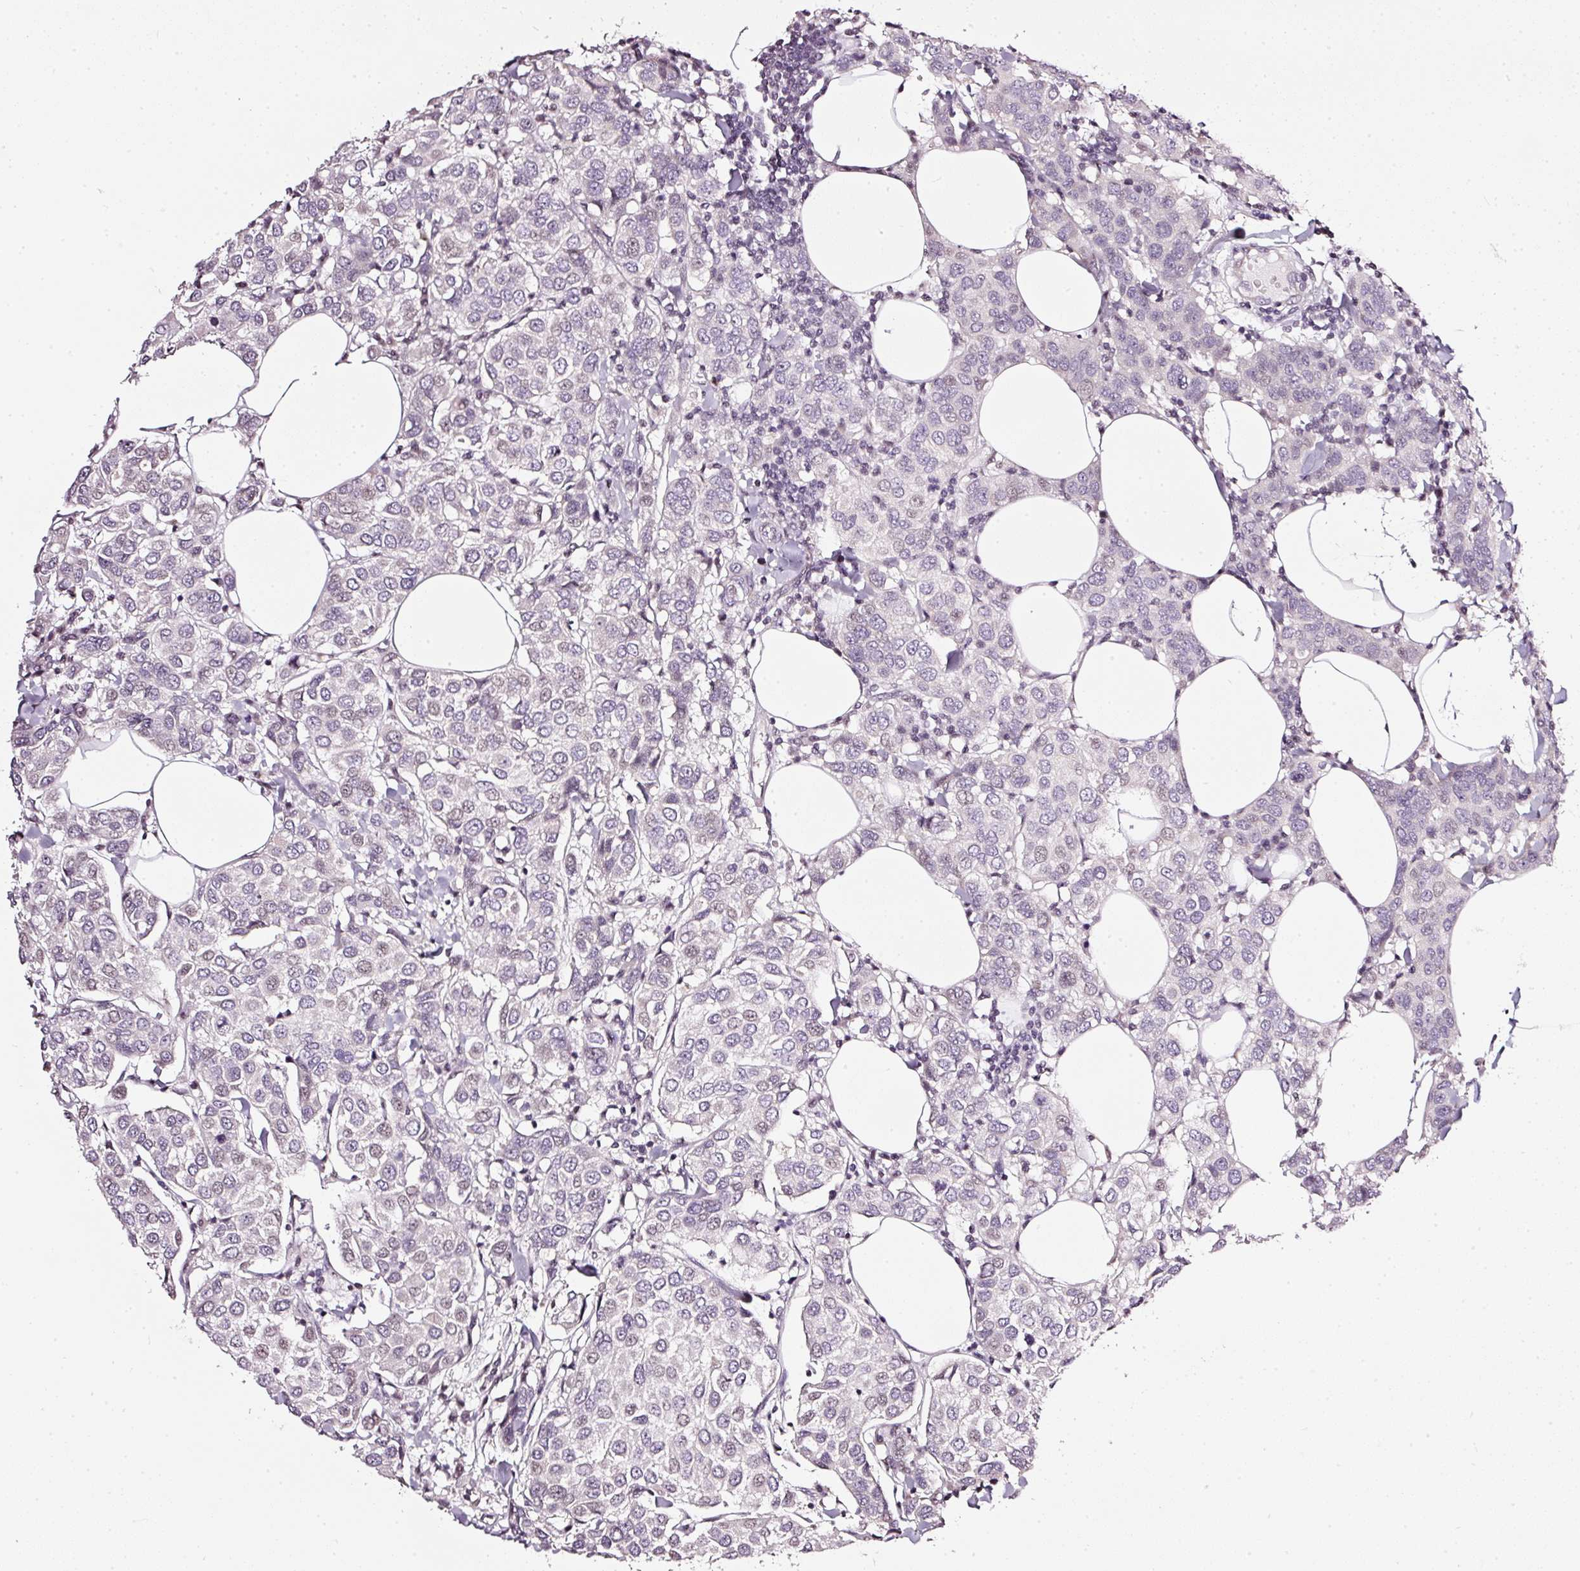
{"staining": {"intensity": "weak", "quantity": "<25%", "location": "nuclear"}, "tissue": "breast cancer", "cell_type": "Tumor cells", "image_type": "cancer", "snomed": [{"axis": "morphology", "description": "Duct carcinoma"}, {"axis": "topography", "description": "Breast"}], "caption": "The immunohistochemistry (IHC) micrograph has no significant positivity in tumor cells of breast cancer (intraductal carcinoma) tissue. The staining is performed using DAB brown chromogen with nuclei counter-stained in using hematoxylin.", "gene": "NRDE2", "patient": {"sex": "female", "age": 55}}